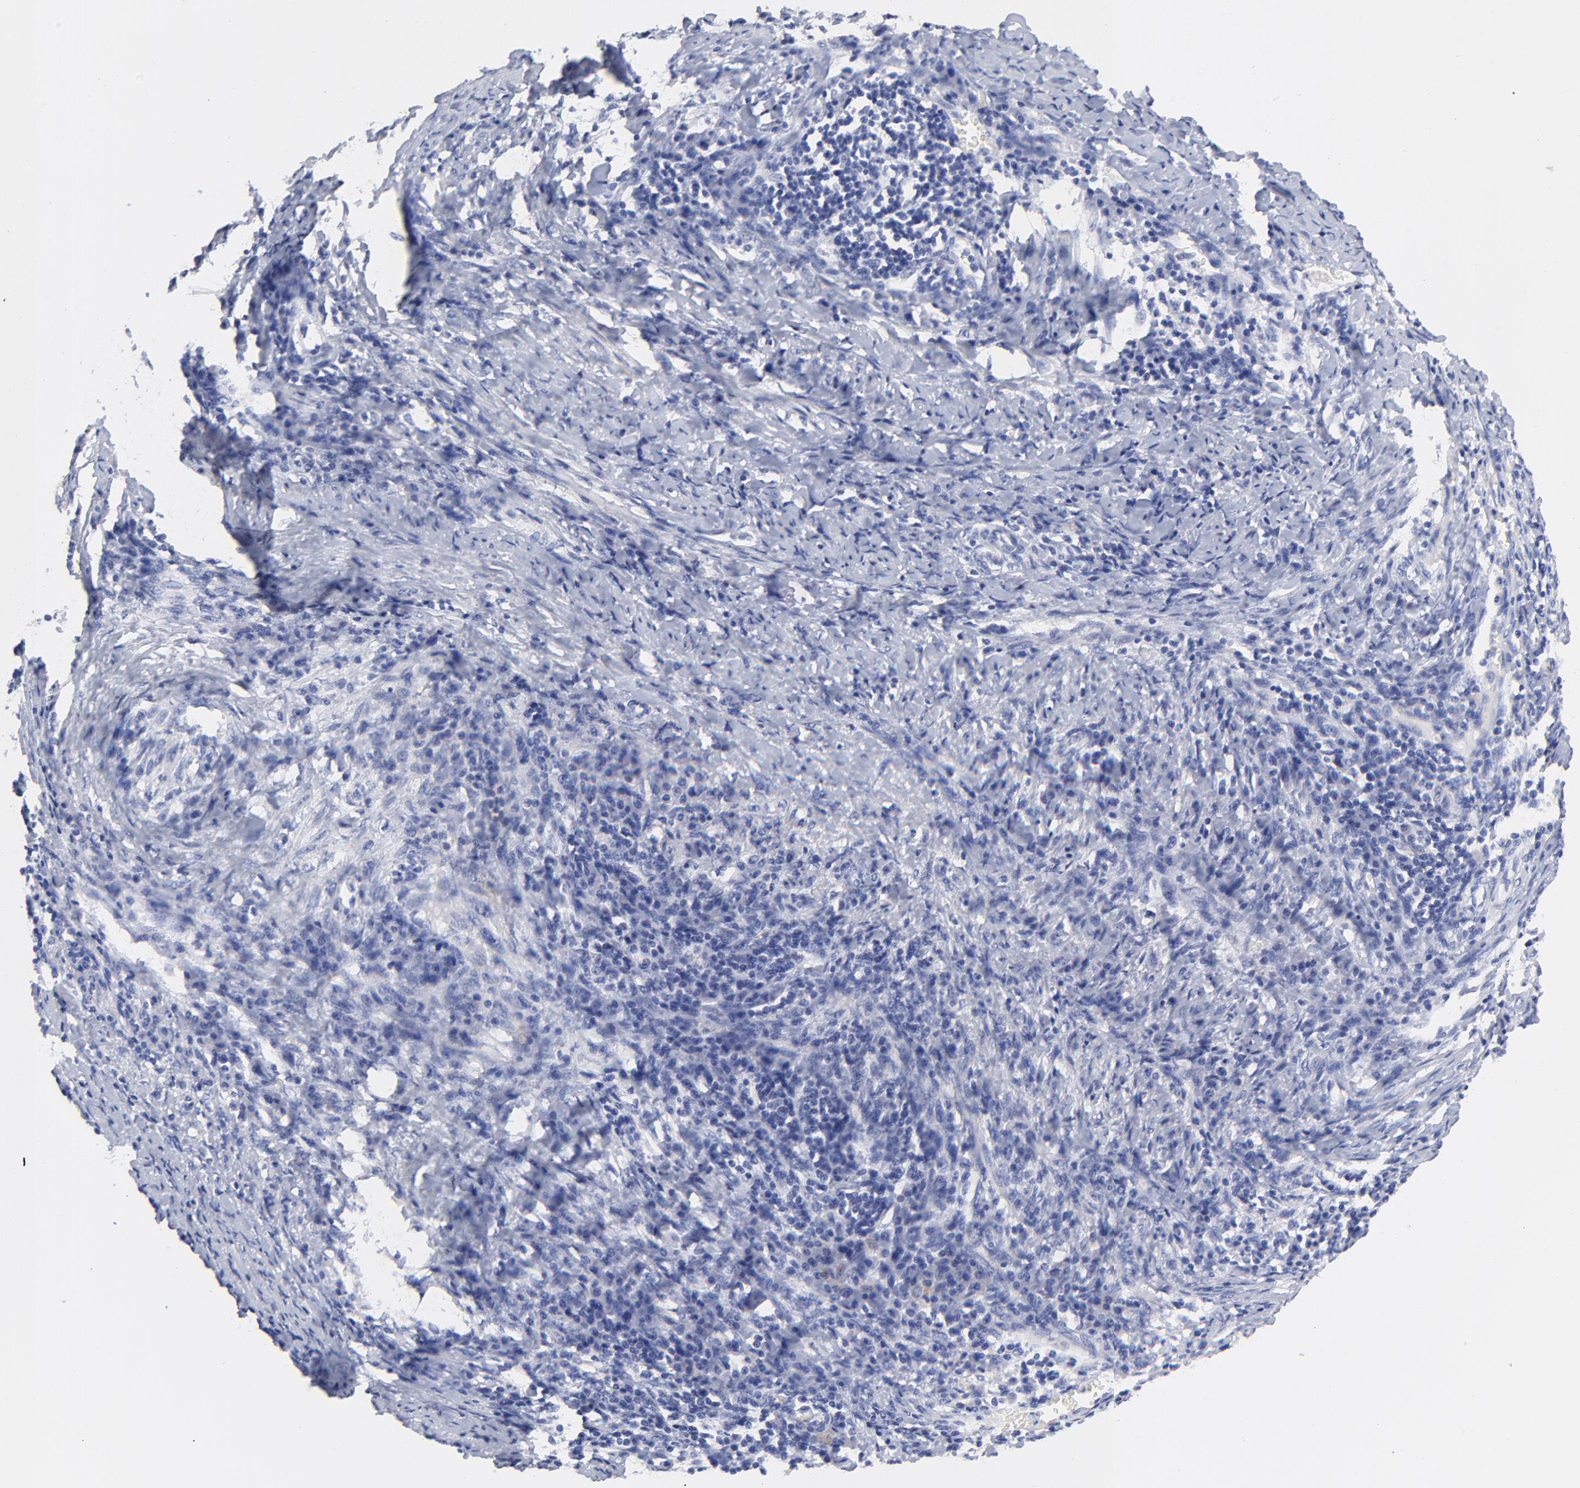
{"staining": {"intensity": "negative", "quantity": "none", "location": "none"}, "tissue": "cervical cancer", "cell_type": "Tumor cells", "image_type": "cancer", "snomed": [{"axis": "morphology", "description": "Squamous cell carcinoma, NOS"}, {"axis": "topography", "description": "Cervix"}], "caption": "Immunohistochemical staining of human cervical squamous cell carcinoma shows no significant staining in tumor cells. (DAB immunohistochemistry visualized using brightfield microscopy, high magnification).", "gene": "HORMAD2", "patient": {"sex": "female", "age": 54}}